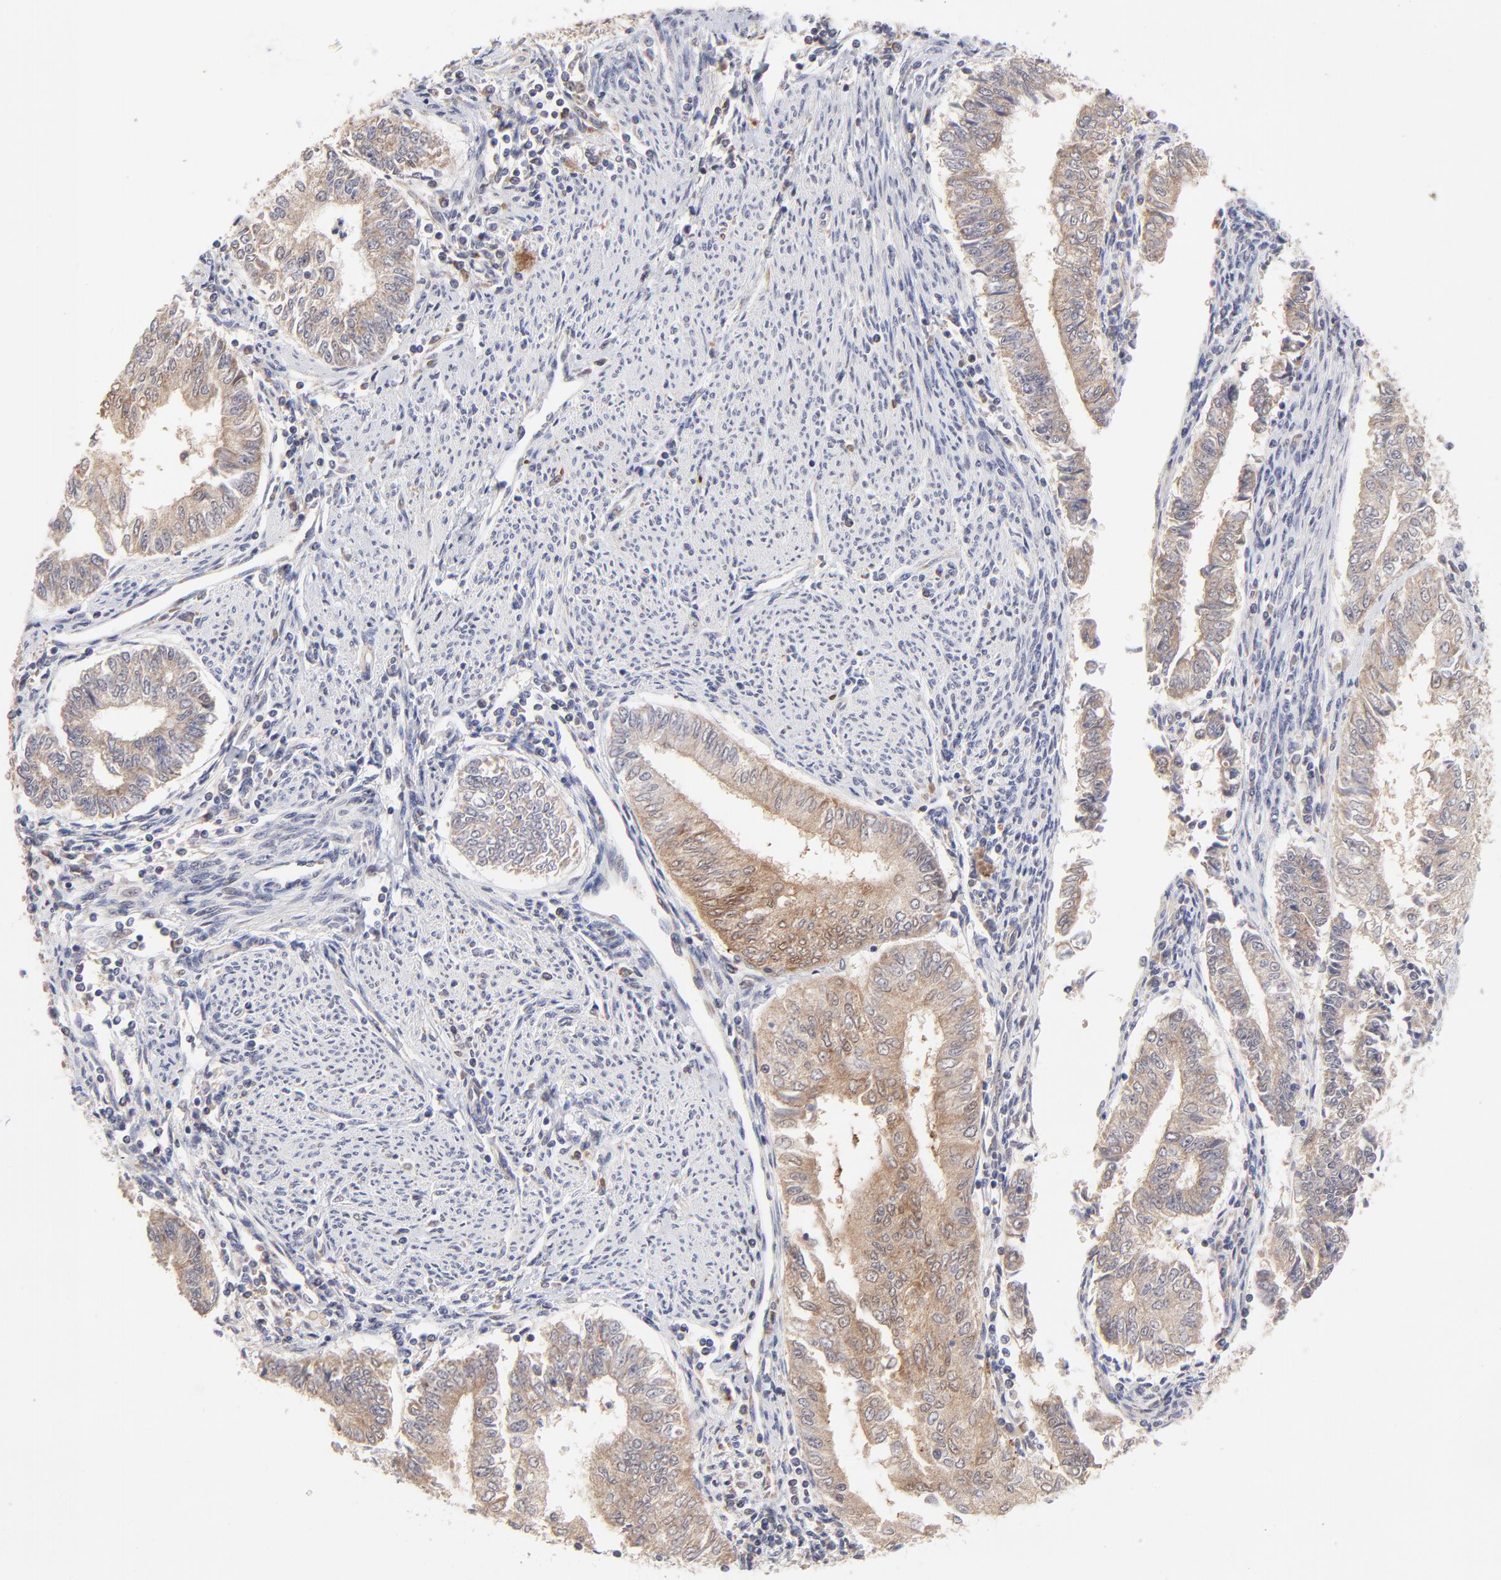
{"staining": {"intensity": "moderate", "quantity": ">75%", "location": "cytoplasmic/membranous"}, "tissue": "endometrial cancer", "cell_type": "Tumor cells", "image_type": "cancer", "snomed": [{"axis": "morphology", "description": "Adenocarcinoma, NOS"}, {"axis": "topography", "description": "Endometrium"}], "caption": "The micrograph demonstrates immunohistochemical staining of adenocarcinoma (endometrial). There is moderate cytoplasmic/membranous staining is identified in about >75% of tumor cells. Immunohistochemistry stains the protein in brown and the nuclei are stained blue.", "gene": "FBXL12", "patient": {"sex": "female", "age": 66}}